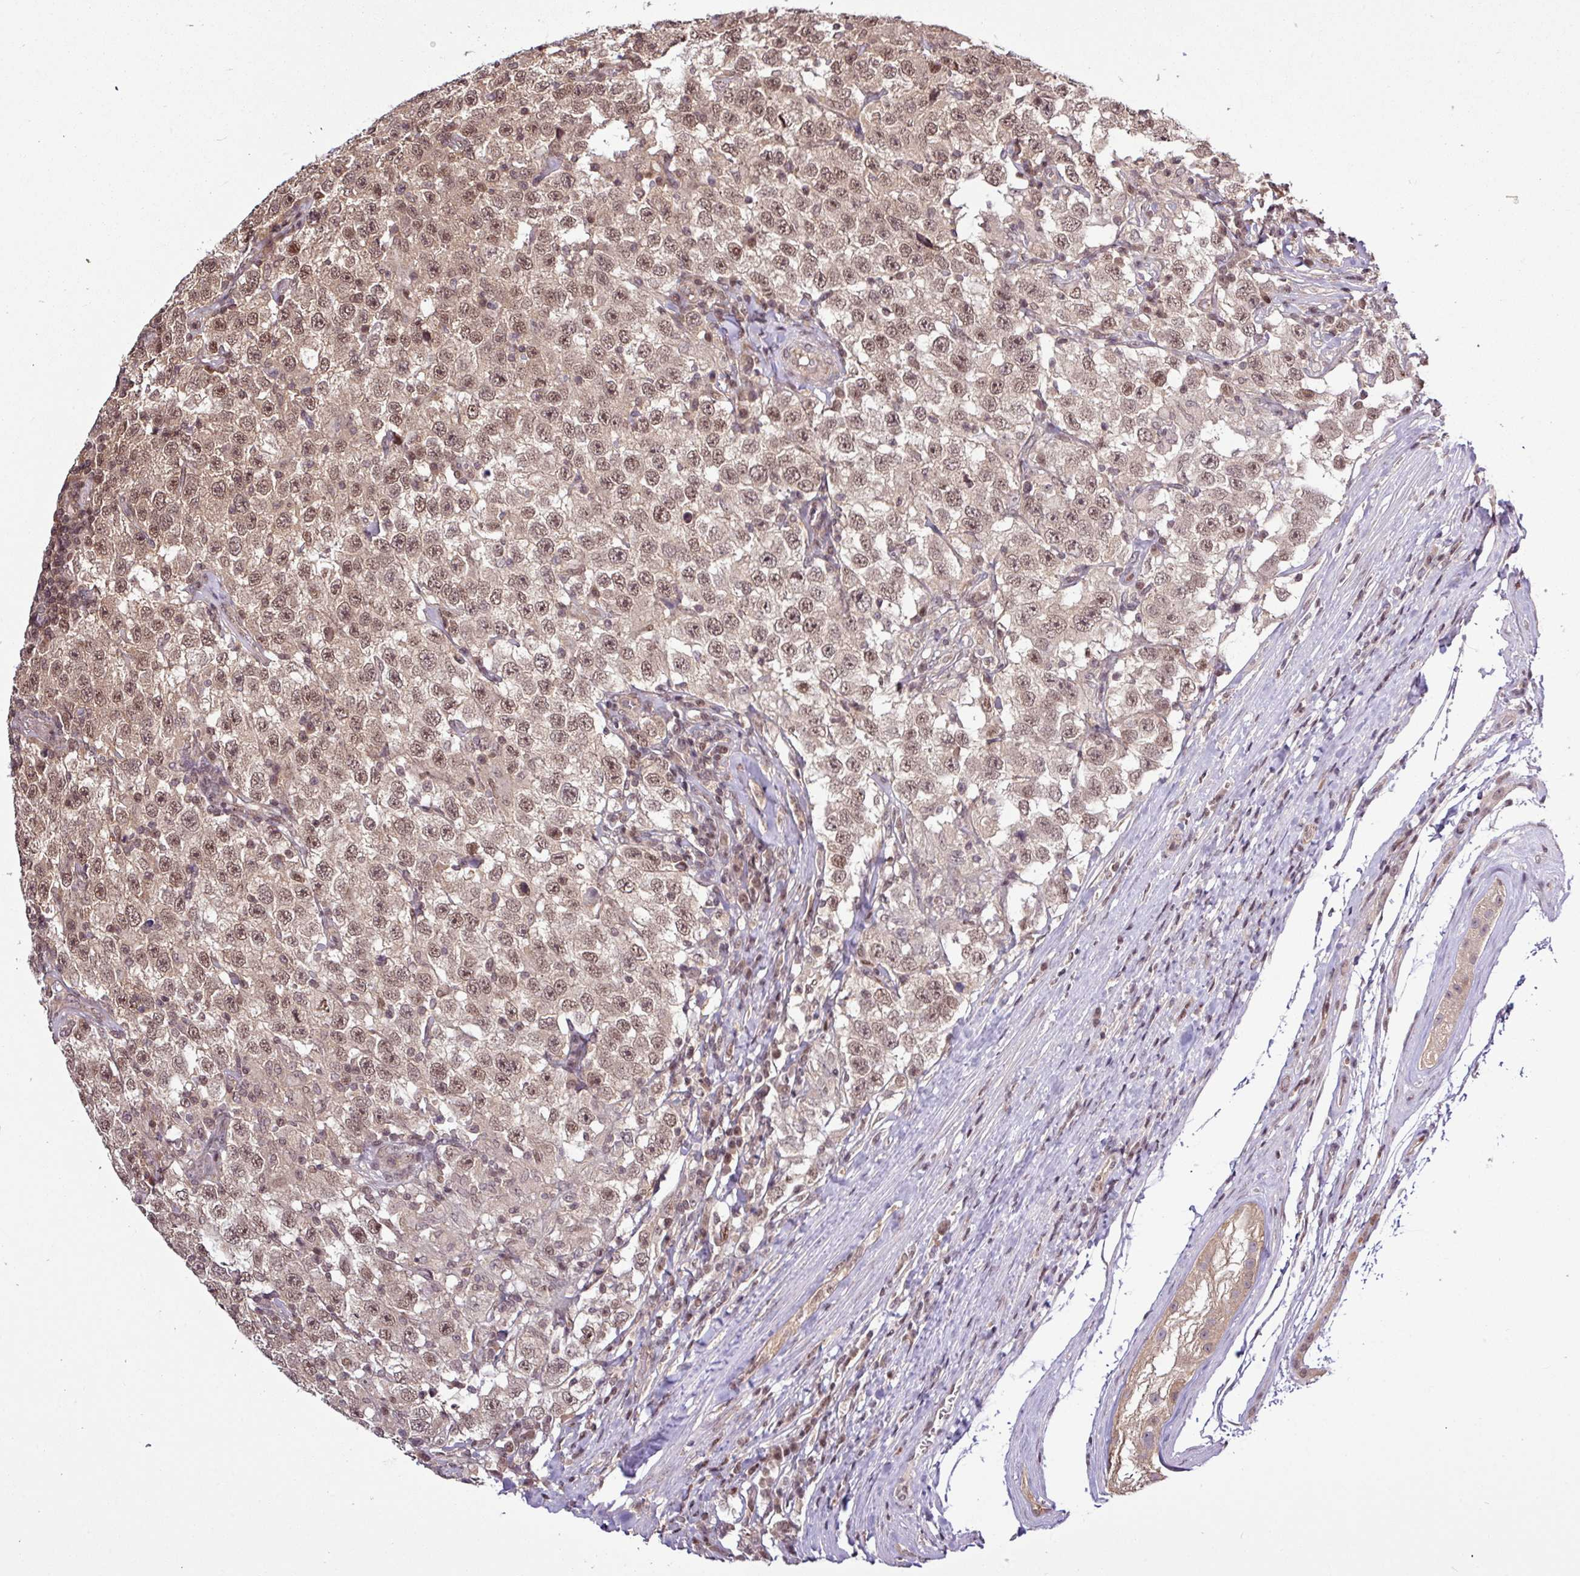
{"staining": {"intensity": "moderate", "quantity": ">75%", "location": "nuclear"}, "tissue": "testis cancer", "cell_type": "Tumor cells", "image_type": "cancer", "snomed": [{"axis": "morphology", "description": "Seminoma, NOS"}, {"axis": "topography", "description": "Testis"}], "caption": "Approximately >75% of tumor cells in human testis seminoma demonstrate moderate nuclear protein staining as visualized by brown immunohistochemical staining.", "gene": "ITPKC", "patient": {"sex": "male", "age": 41}}